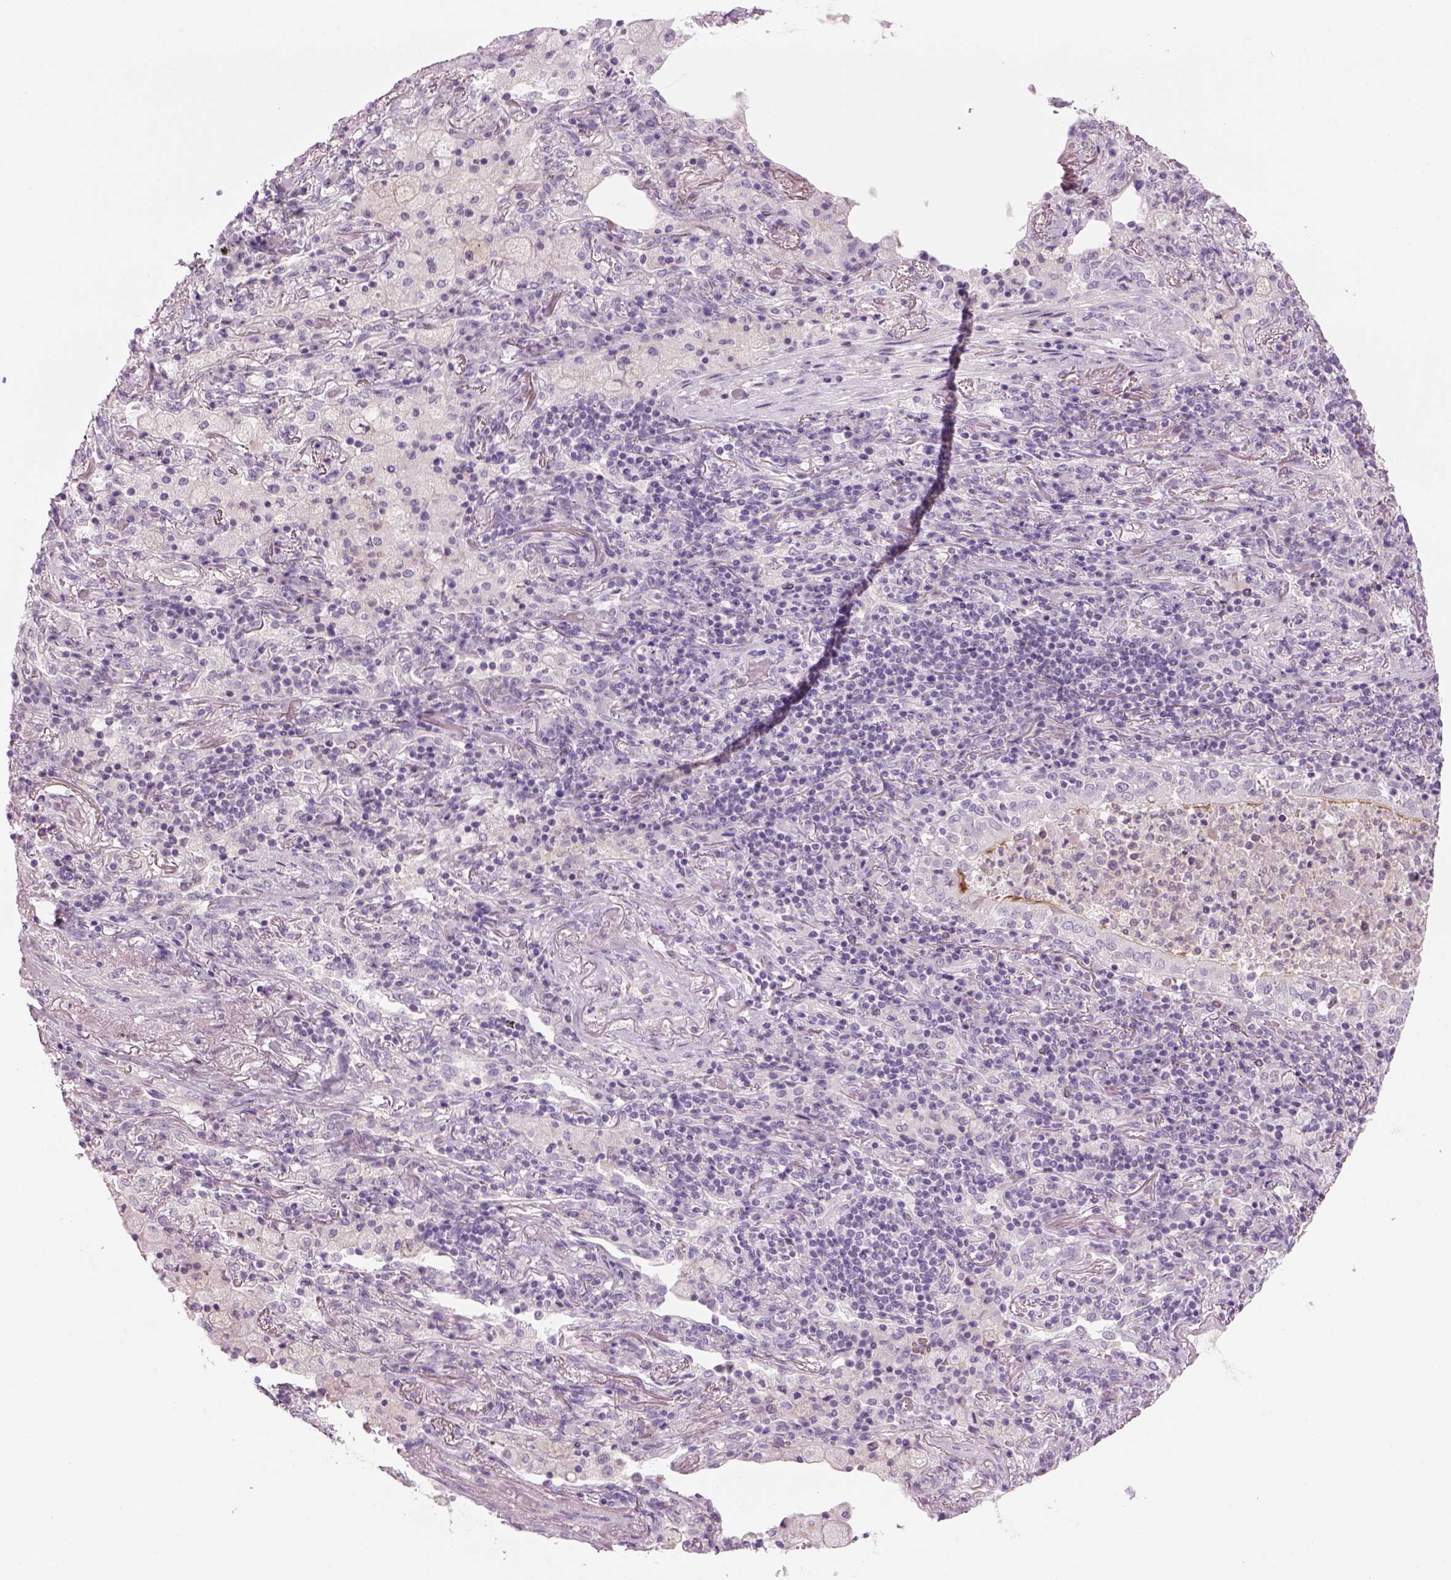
{"staining": {"intensity": "negative", "quantity": "none", "location": "none"}, "tissue": "lung cancer", "cell_type": "Tumor cells", "image_type": "cancer", "snomed": [{"axis": "morphology", "description": "Normal tissue, NOS"}, {"axis": "morphology", "description": "Squamous cell carcinoma, NOS"}, {"axis": "topography", "description": "Bronchus"}, {"axis": "topography", "description": "Lung"}], "caption": "Histopathology image shows no significant protein positivity in tumor cells of lung squamous cell carcinoma. (DAB immunohistochemistry (IHC) visualized using brightfield microscopy, high magnification).", "gene": "MDH1B", "patient": {"sex": "male", "age": 64}}